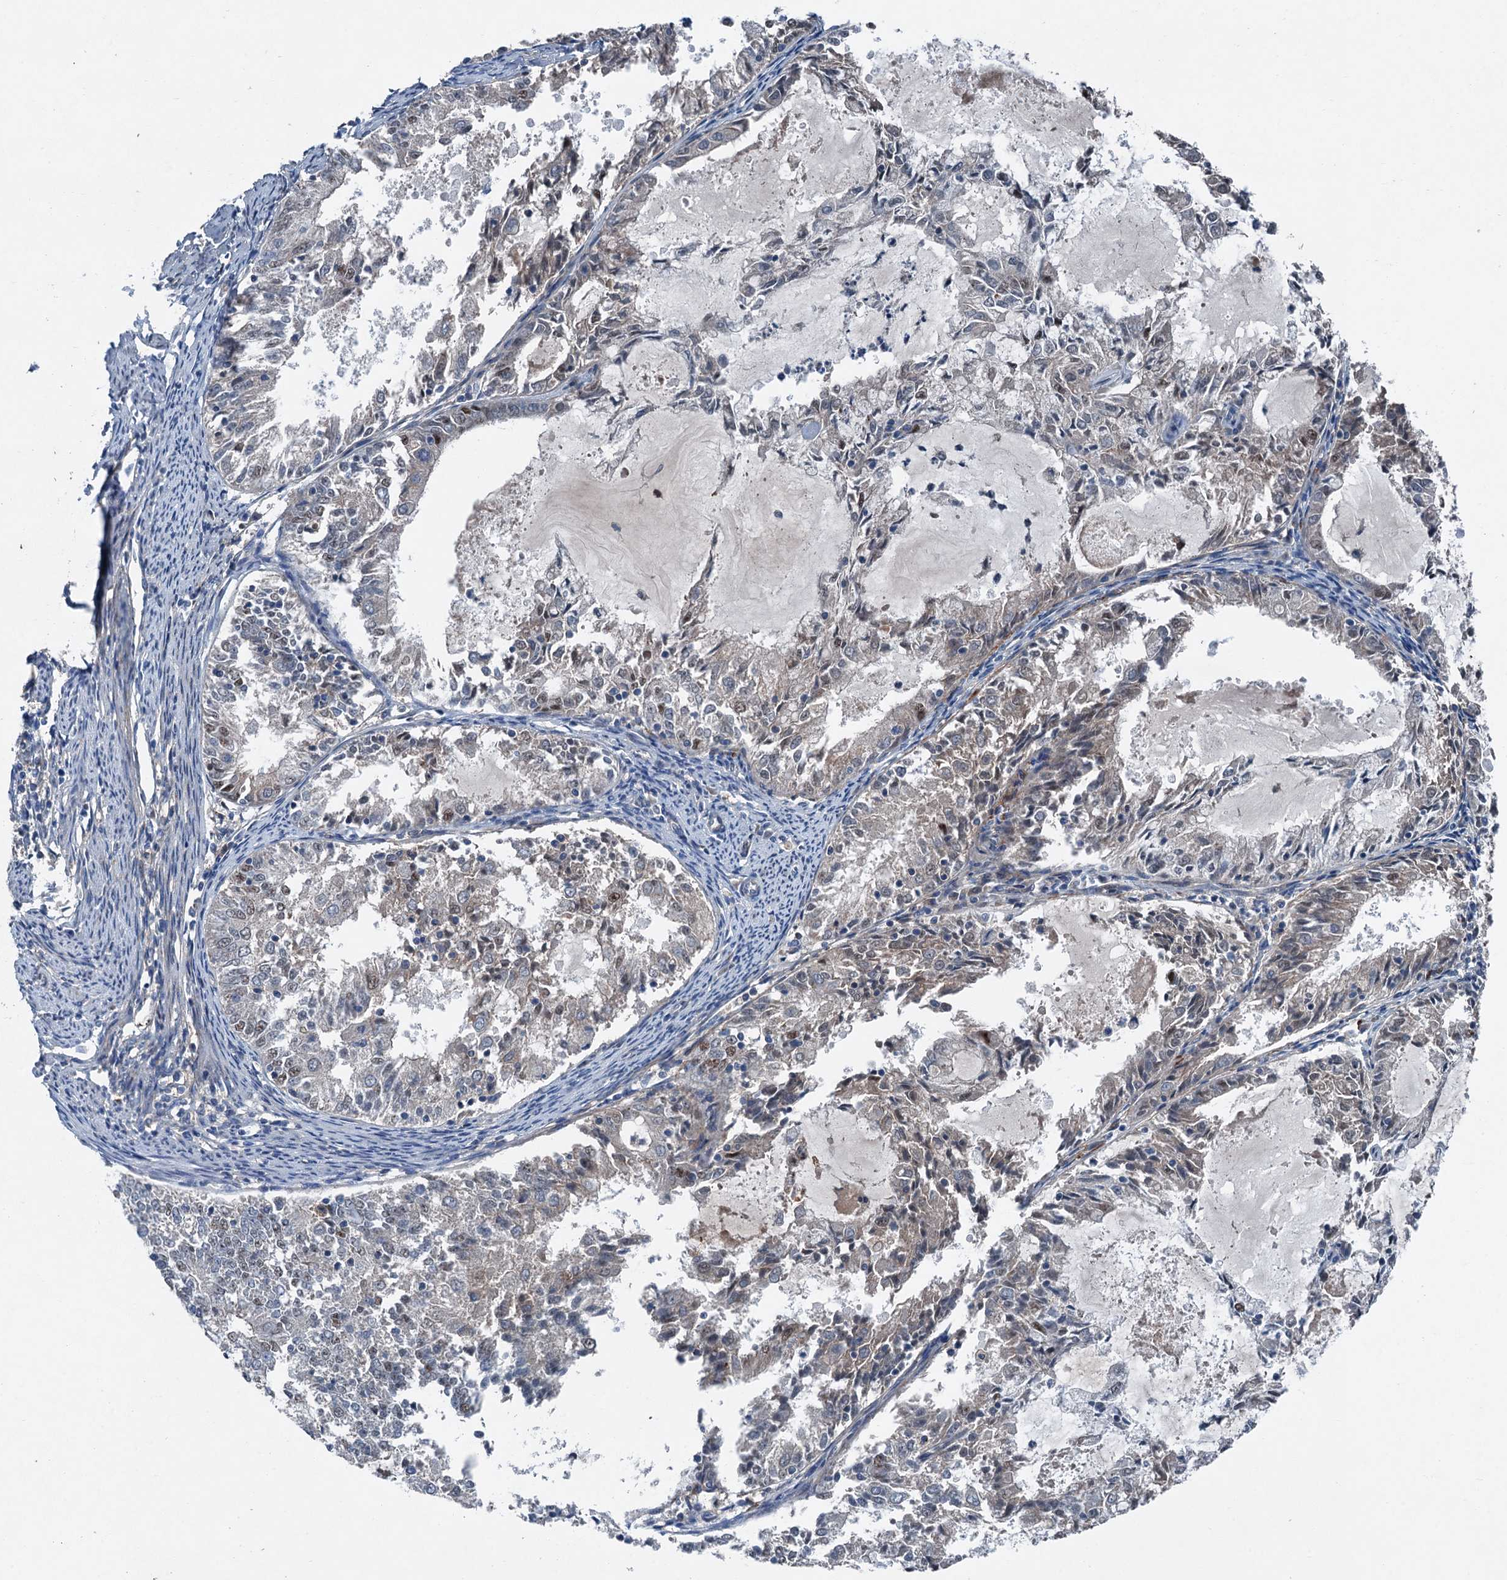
{"staining": {"intensity": "weak", "quantity": "25%-75%", "location": "cytoplasmic/membranous,nuclear"}, "tissue": "endometrial cancer", "cell_type": "Tumor cells", "image_type": "cancer", "snomed": [{"axis": "morphology", "description": "Adenocarcinoma, NOS"}, {"axis": "topography", "description": "Endometrium"}], "caption": "A brown stain shows weak cytoplasmic/membranous and nuclear staining of a protein in human endometrial adenocarcinoma tumor cells. Nuclei are stained in blue.", "gene": "SLC2A10", "patient": {"sex": "female", "age": 57}}